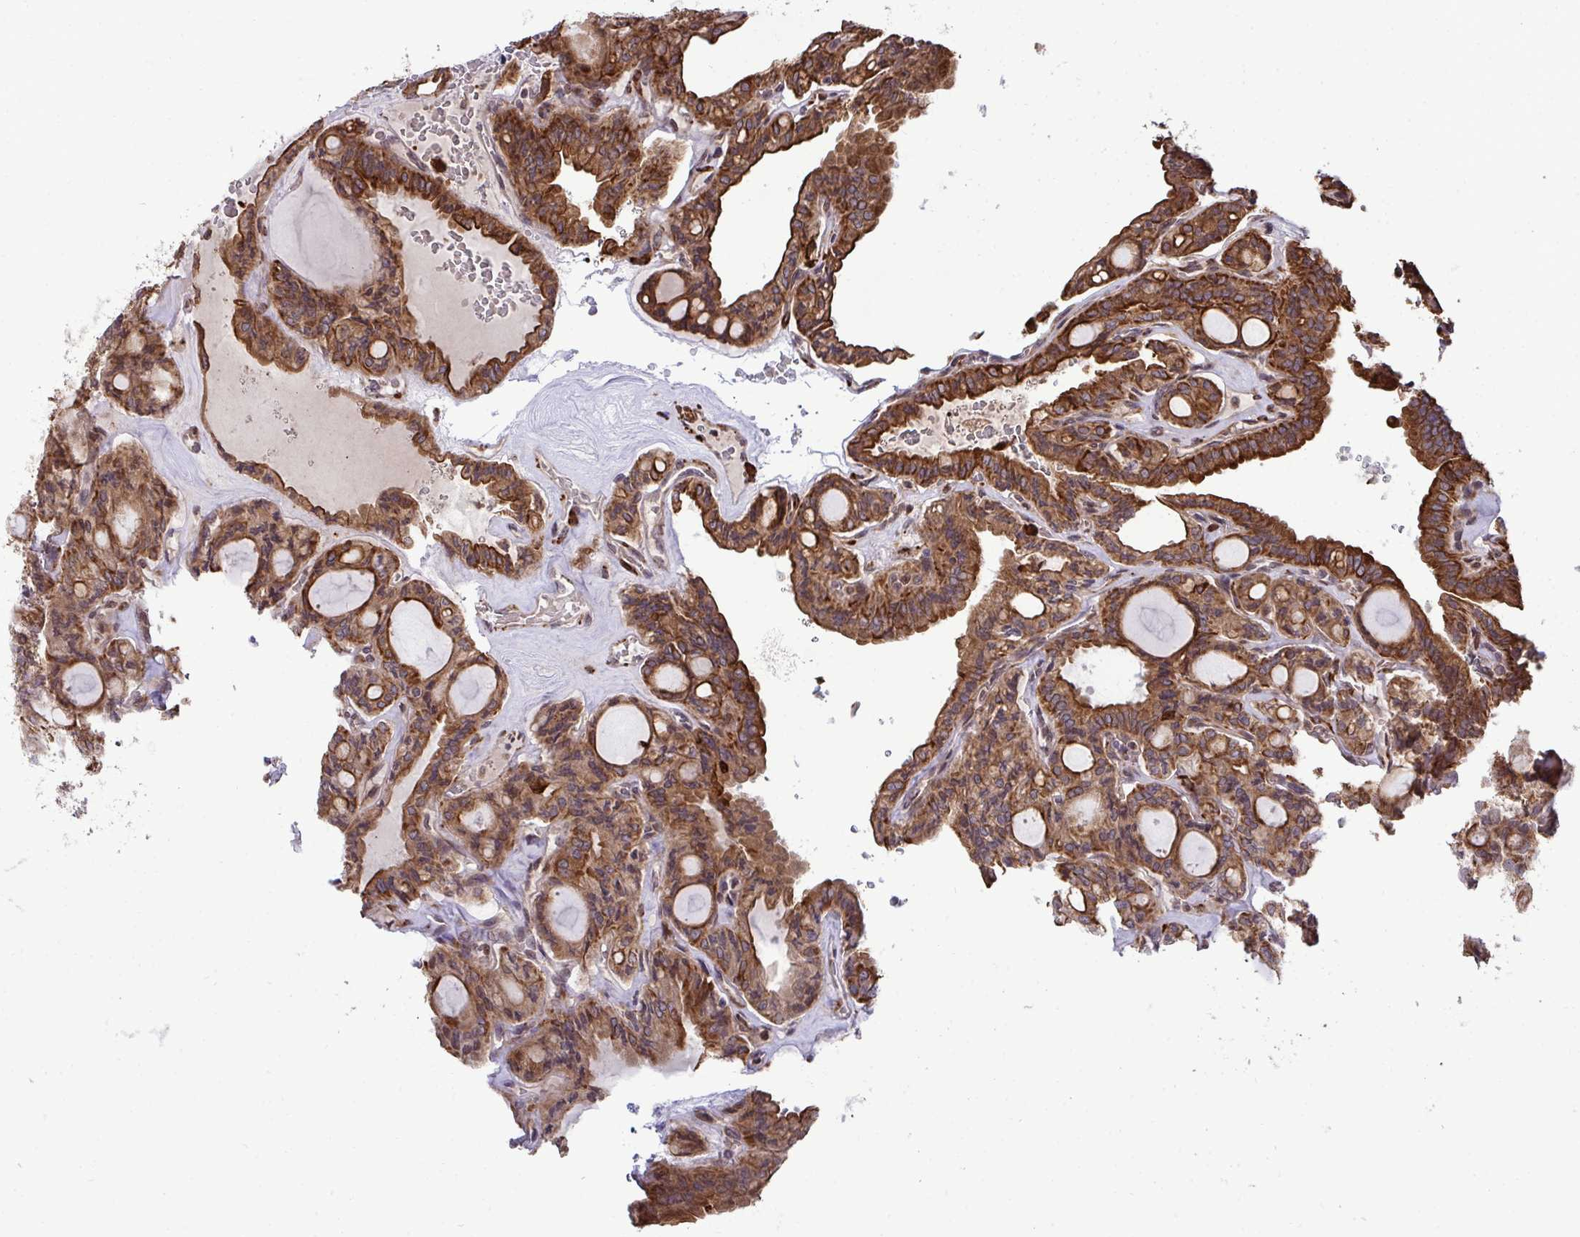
{"staining": {"intensity": "strong", "quantity": ">75%", "location": "cytoplasmic/membranous"}, "tissue": "thyroid cancer", "cell_type": "Tumor cells", "image_type": "cancer", "snomed": [{"axis": "morphology", "description": "Papillary adenocarcinoma, NOS"}, {"axis": "topography", "description": "Thyroid gland"}], "caption": "This is a micrograph of immunohistochemistry (IHC) staining of papillary adenocarcinoma (thyroid), which shows strong staining in the cytoplasmic/membranous of tumor cells.", "gene": "TRIM44", "patient": {"sex": "male", "age": 87}}